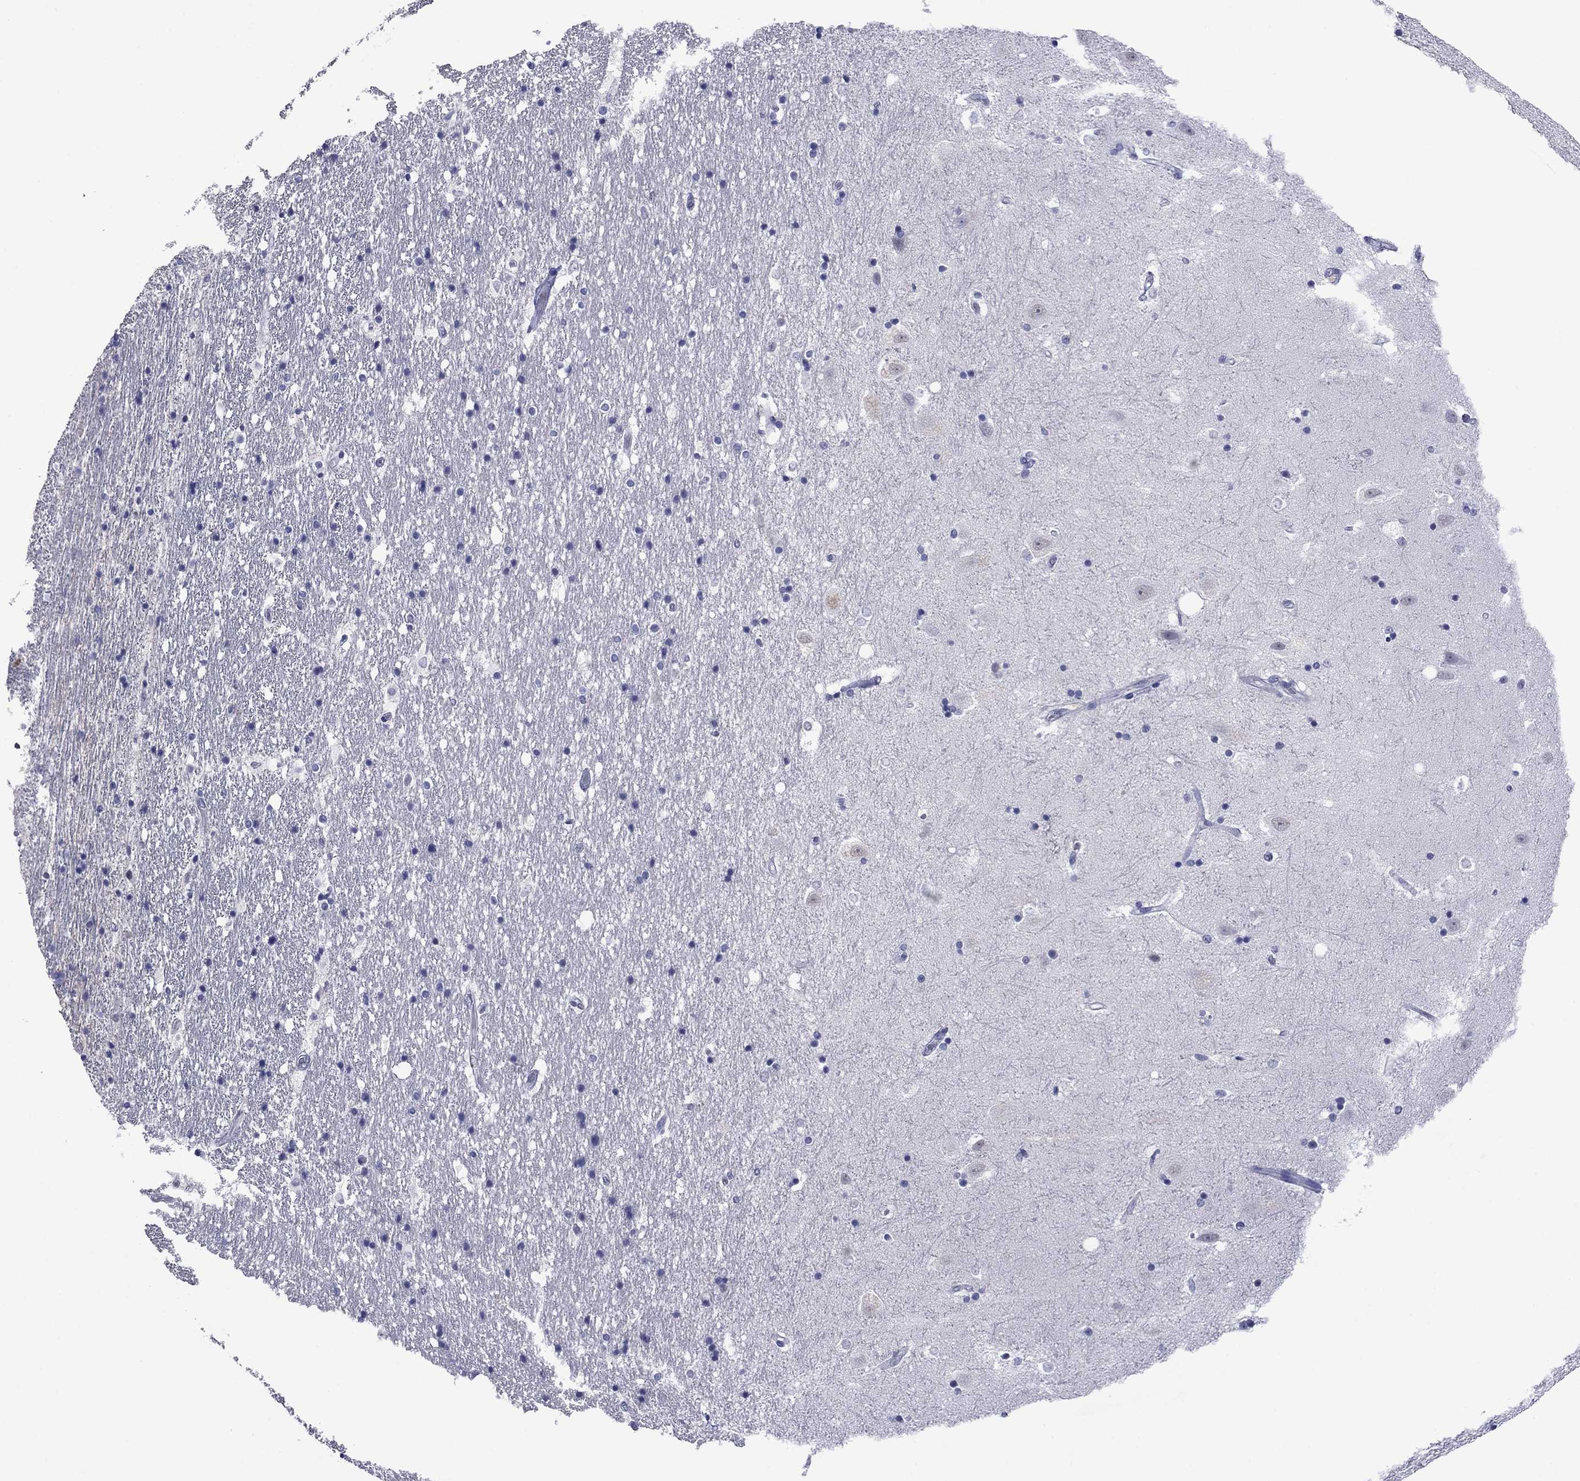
{"staining": {"intensity": "negative", "quantity": "none", "location": "none"}, "tissue": "hippocampus", "cell_type": "Glial cells", "image_type": "normal", "snomed": [{"axis": "morphology", "description": "Normal tissue, NOS"}, {"axis": "topography", "description": "Hippocampus"}], "caption": "Immunohistochemical staining of benign human hippocampus shows no significant staining in glial cells. (DAB immunohistochemistry, high magnification).", "gene": "HAO1", "patient": {"sex": "male", "age": 49}}